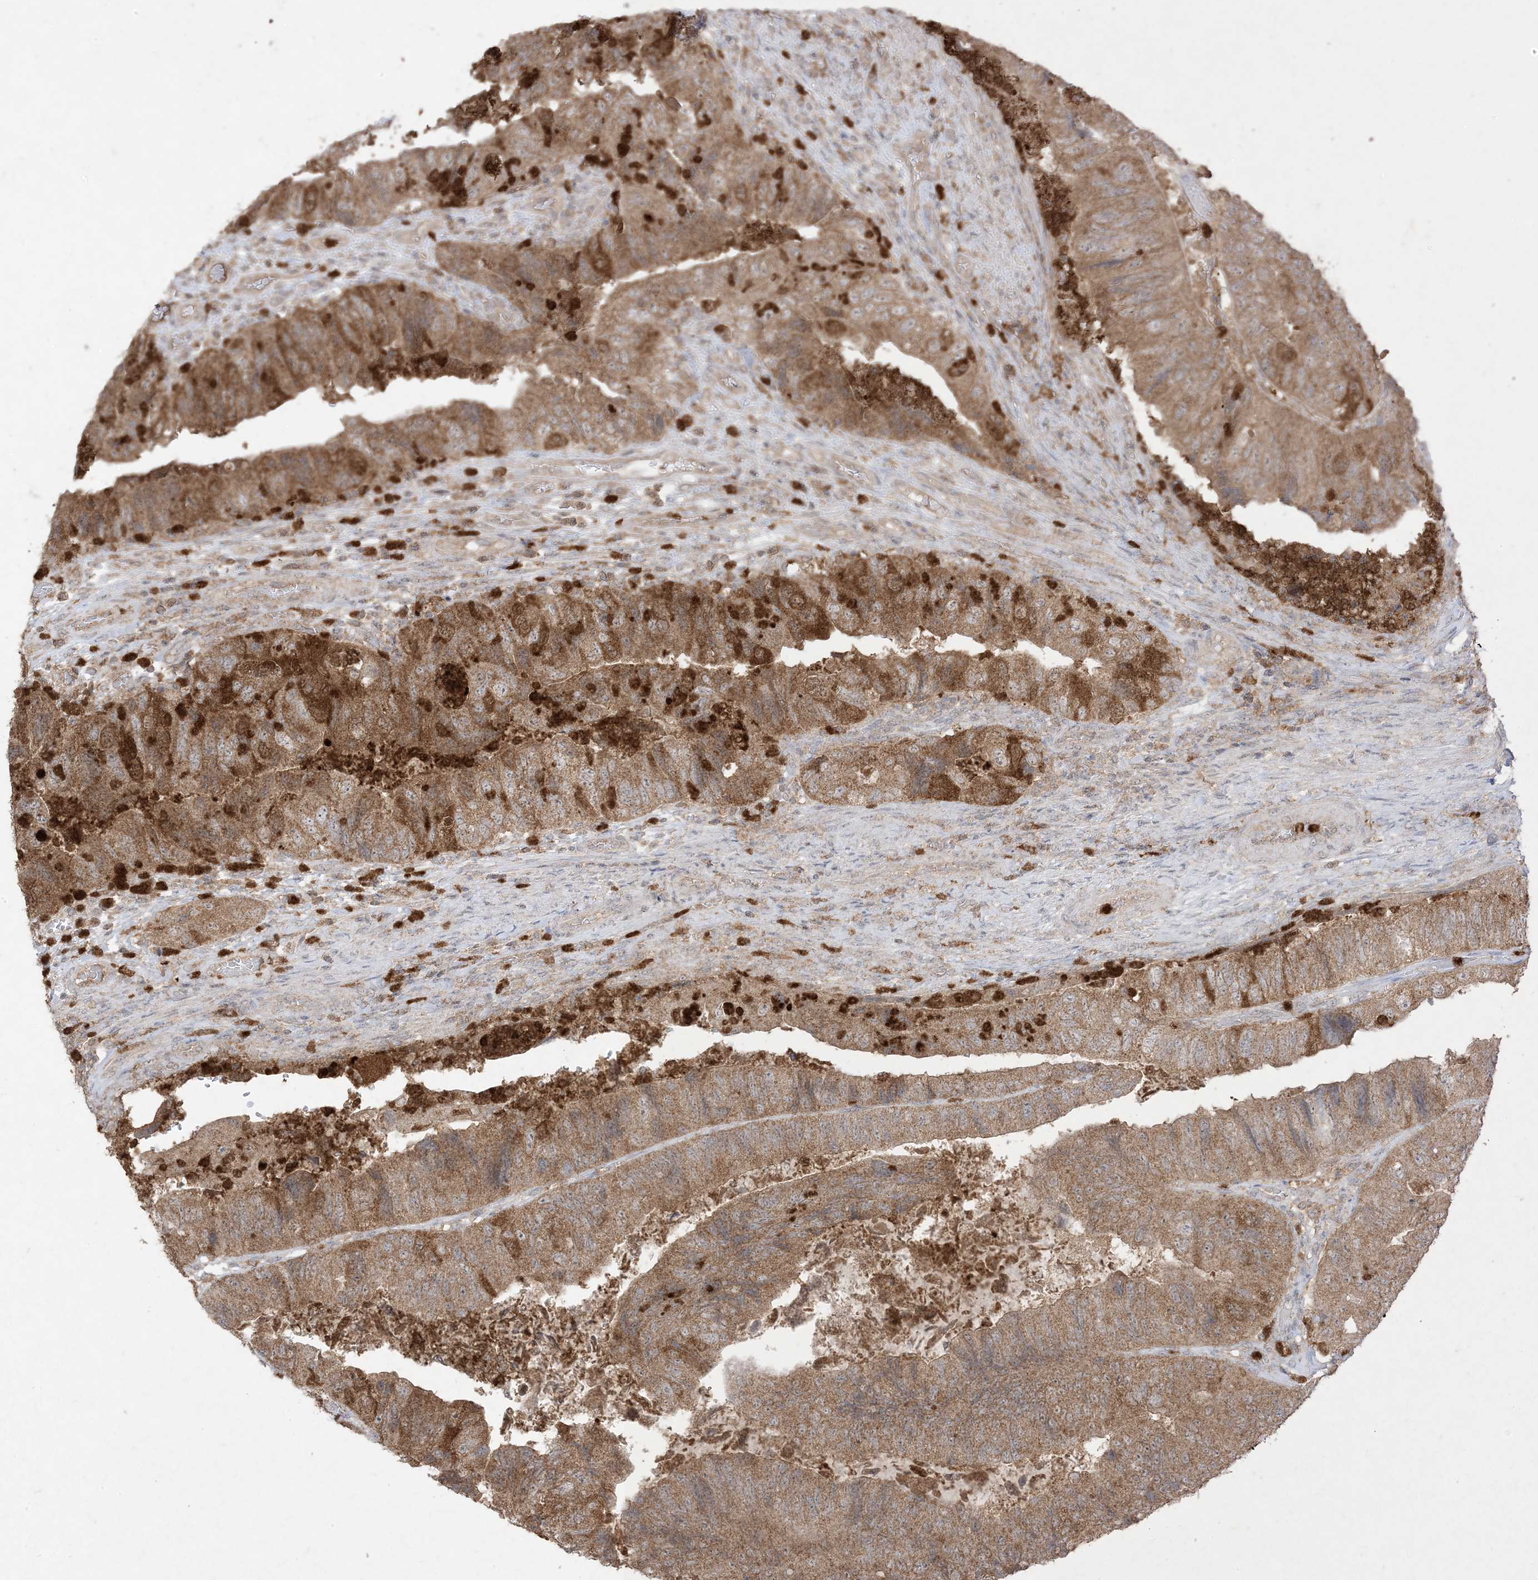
{"staining": {"intensity": "moderate", "quantity": ">75%", "location": "cytoplasmic/membranous"}, "tissue": "colorectal cancer", "cell_type": "Tumor cells", "image_type": "cancer", "snomed": [{"axis": "morphology", "description": "Adenocarcinoma, NOS"}, {"axis": "topography", "description": "Rectum"}], "caption": "Immunohistochemical staining of human colorectal cancer (adenocarcinoma) shows medium levels of moderate cytoplasmic/membranous expression in about >75% of tumor cells.", "gene": "UBE2C", "patient": {"sex": "male", "age": 63}}